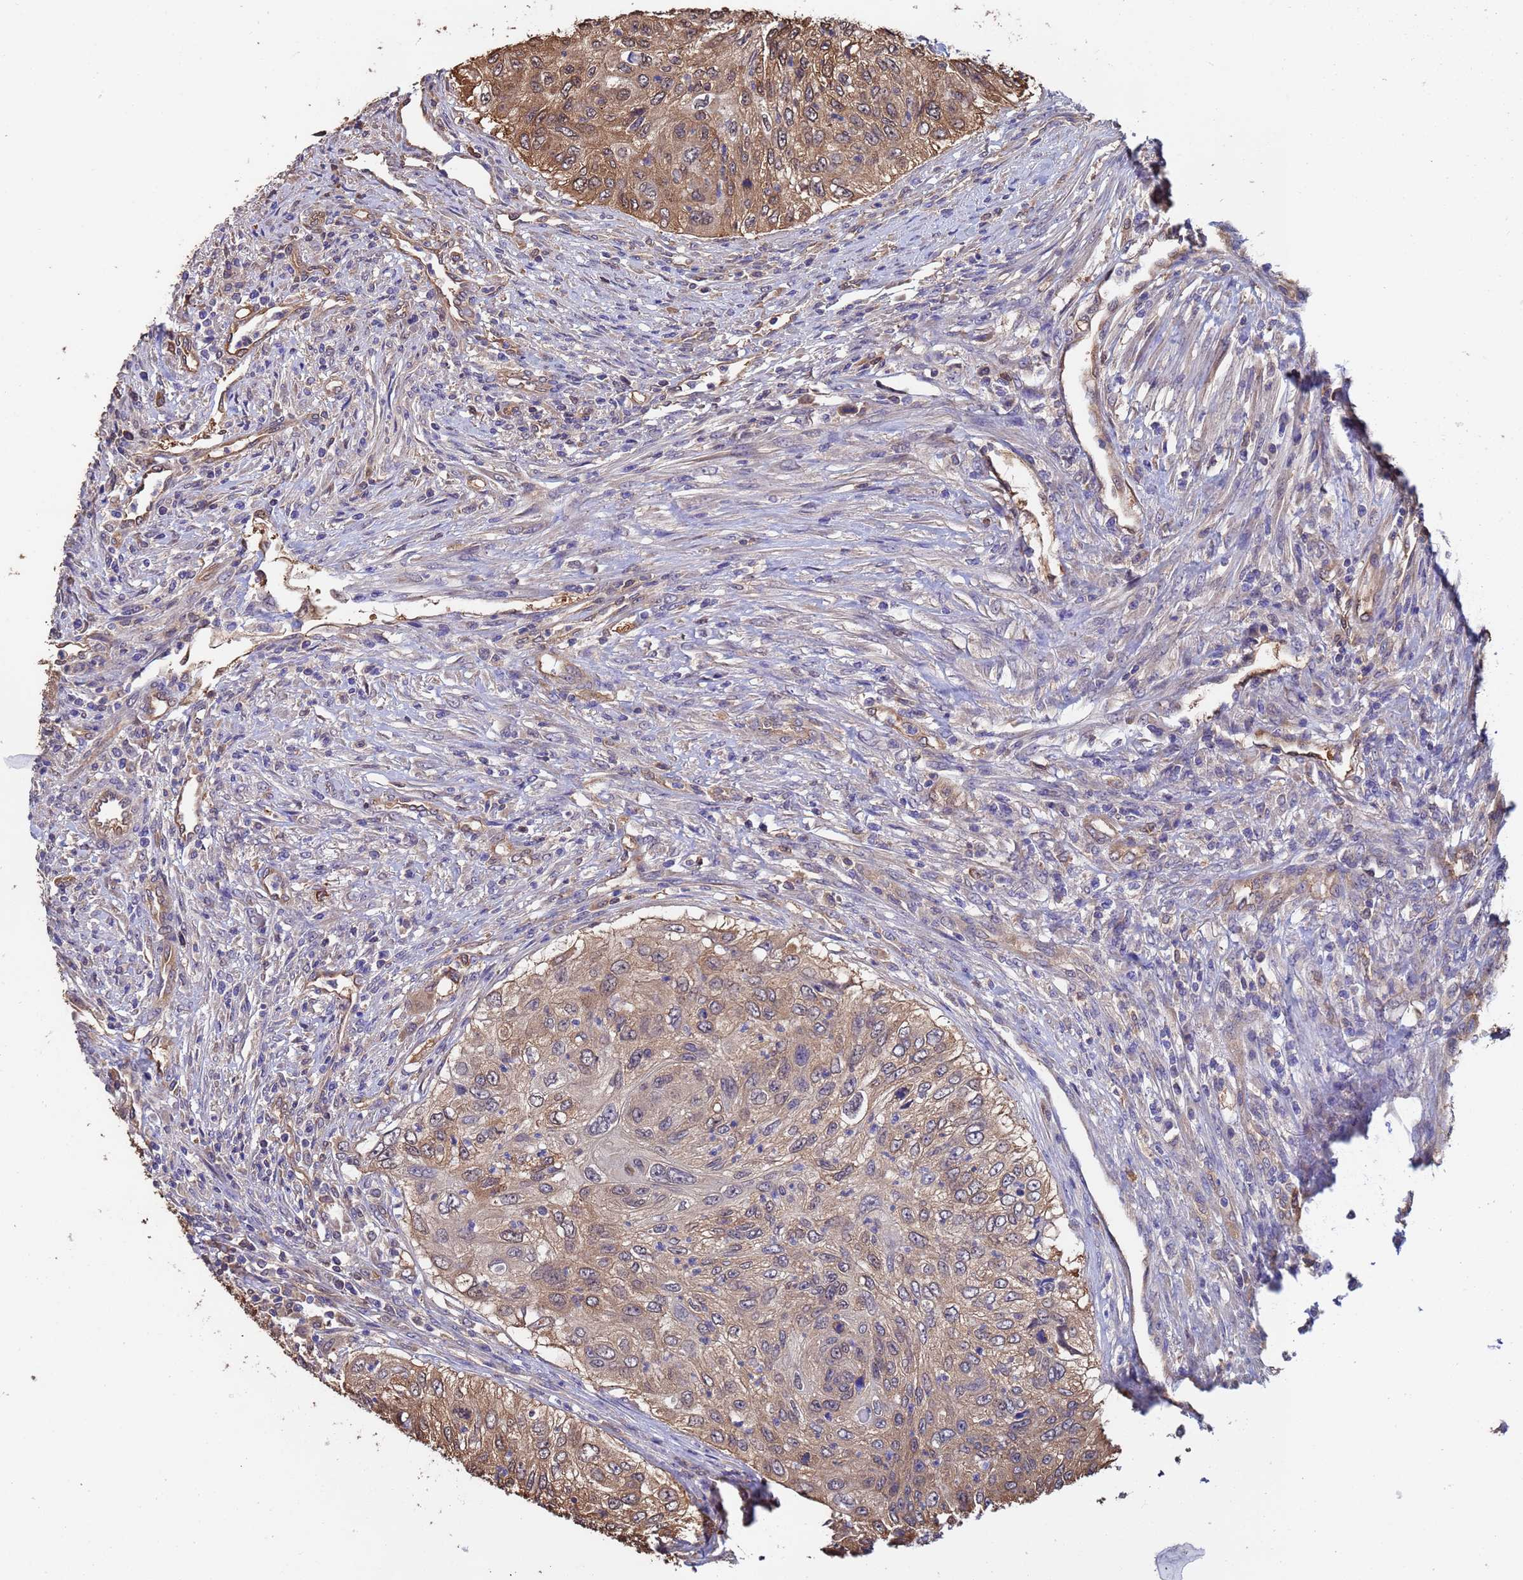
{"staining": {"intensity": "moderate", "quantity": ">75%", "location": "cytoplasmic/membranous,nuclear"}, "tissue": "urothelial cancer", "cell_type": "Tumor cells", "image_type": "cancer", "snomed": [{"axis": "morphology", "description": "Urothelial carcinoma, High grade"}, {"axis": "topography", "description": "Urinary bladder"}], "caption": "Immunohistochemistry of urothelial cancer exhibits medium levels of moderate cytoplasmic/membranous and nuclear expression in approximately >75% of tumor cells.", "gene": "FAM25A", "patient": {"sex": "female", "age": 60}}